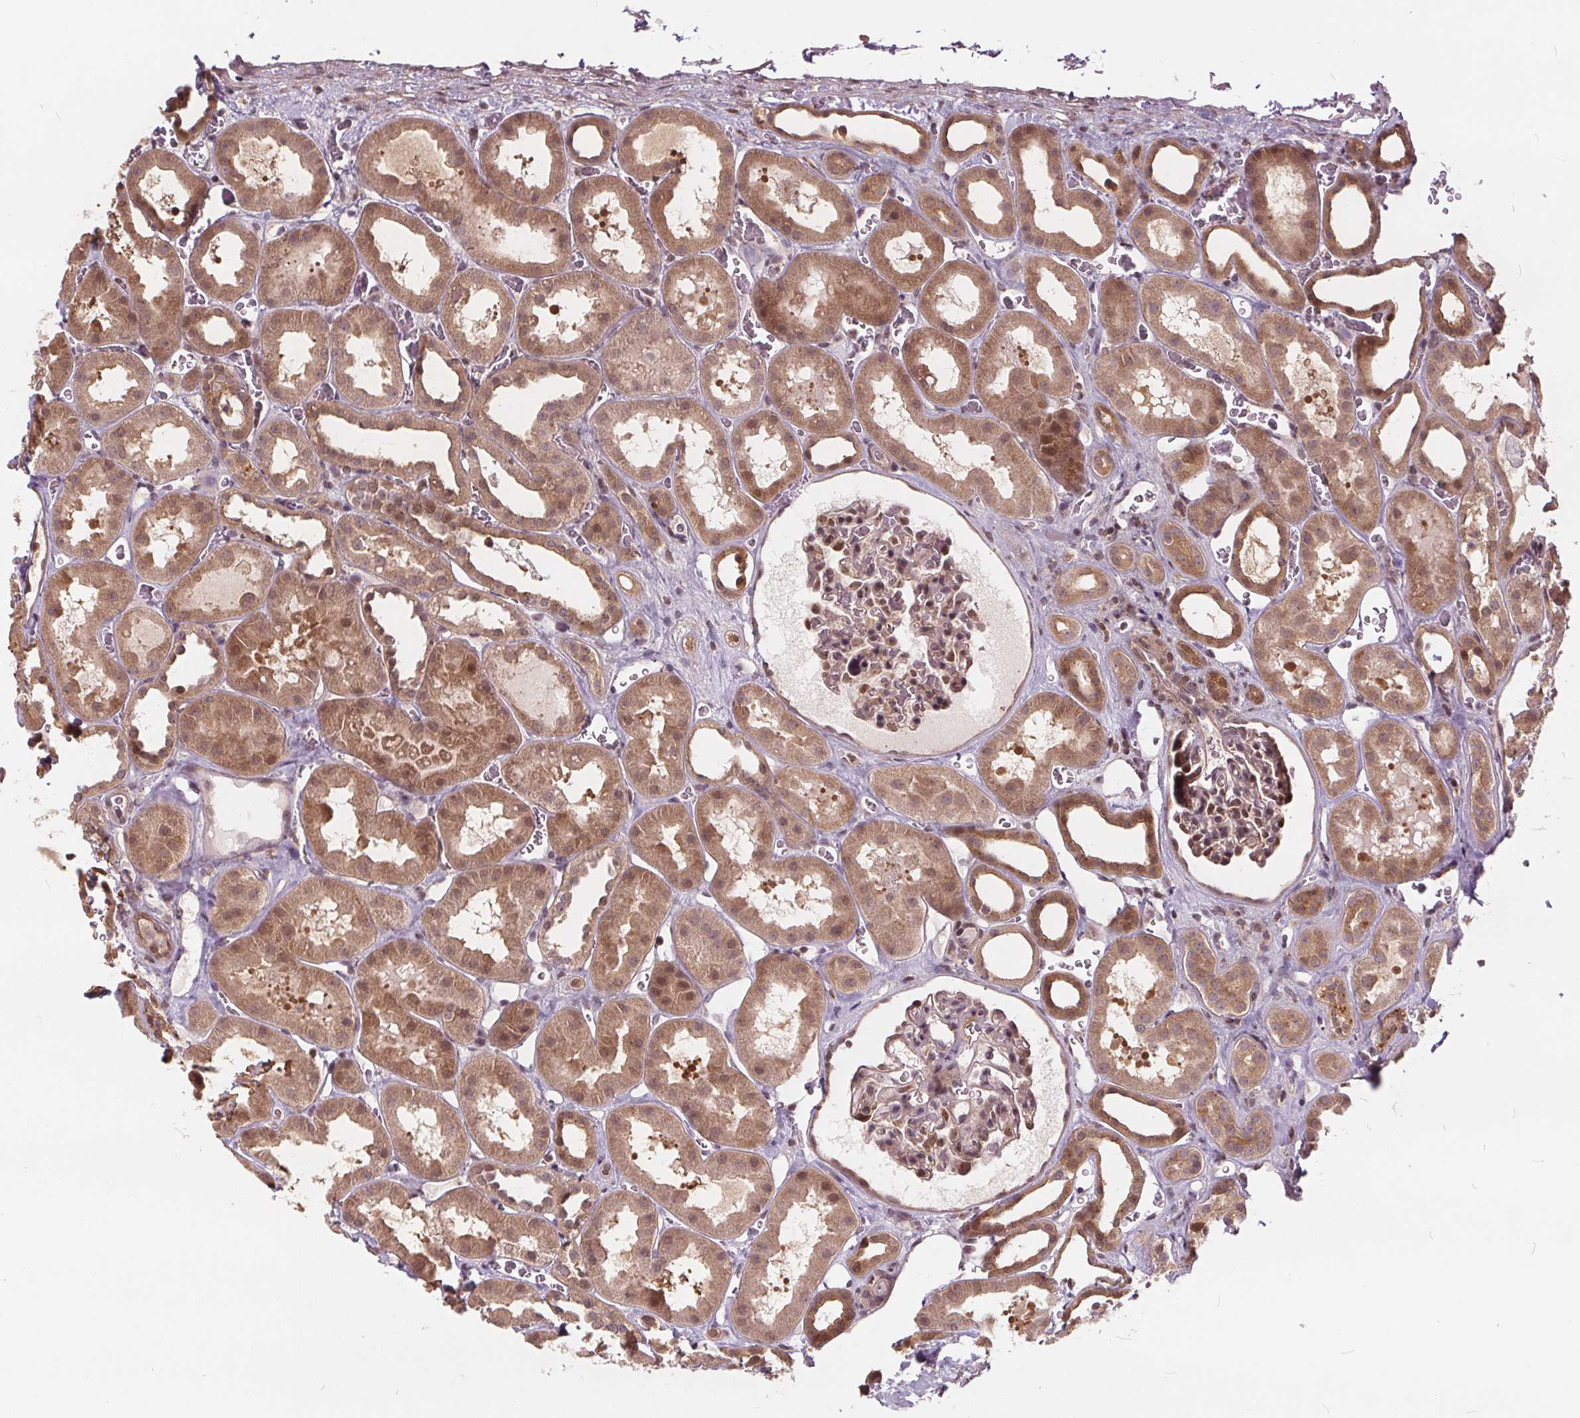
{"staining": {"intensity": "moderate", "quantity": "25%-75%", "location": "cytoplasmic/membranous,nuclear"}, "tissue": "kidney", "cell_type": "Cells in glomeruli", "image_type": "normal", "snomed": [{"axis": "morphology", "description": "Normal tissue, NOS"}, {"axis": "topography", "description": "Kidney"}], "caption": "Cells in glomeruli reveal moderate cytoplasmic/membranous,nuclear positivity in about 25%-75% of cells in benign kidney. (DAB IHC with brightfield microscopy, high magnification).", "gene": "HIF1AN", "patient": {"sex": "female", "age": 41}}